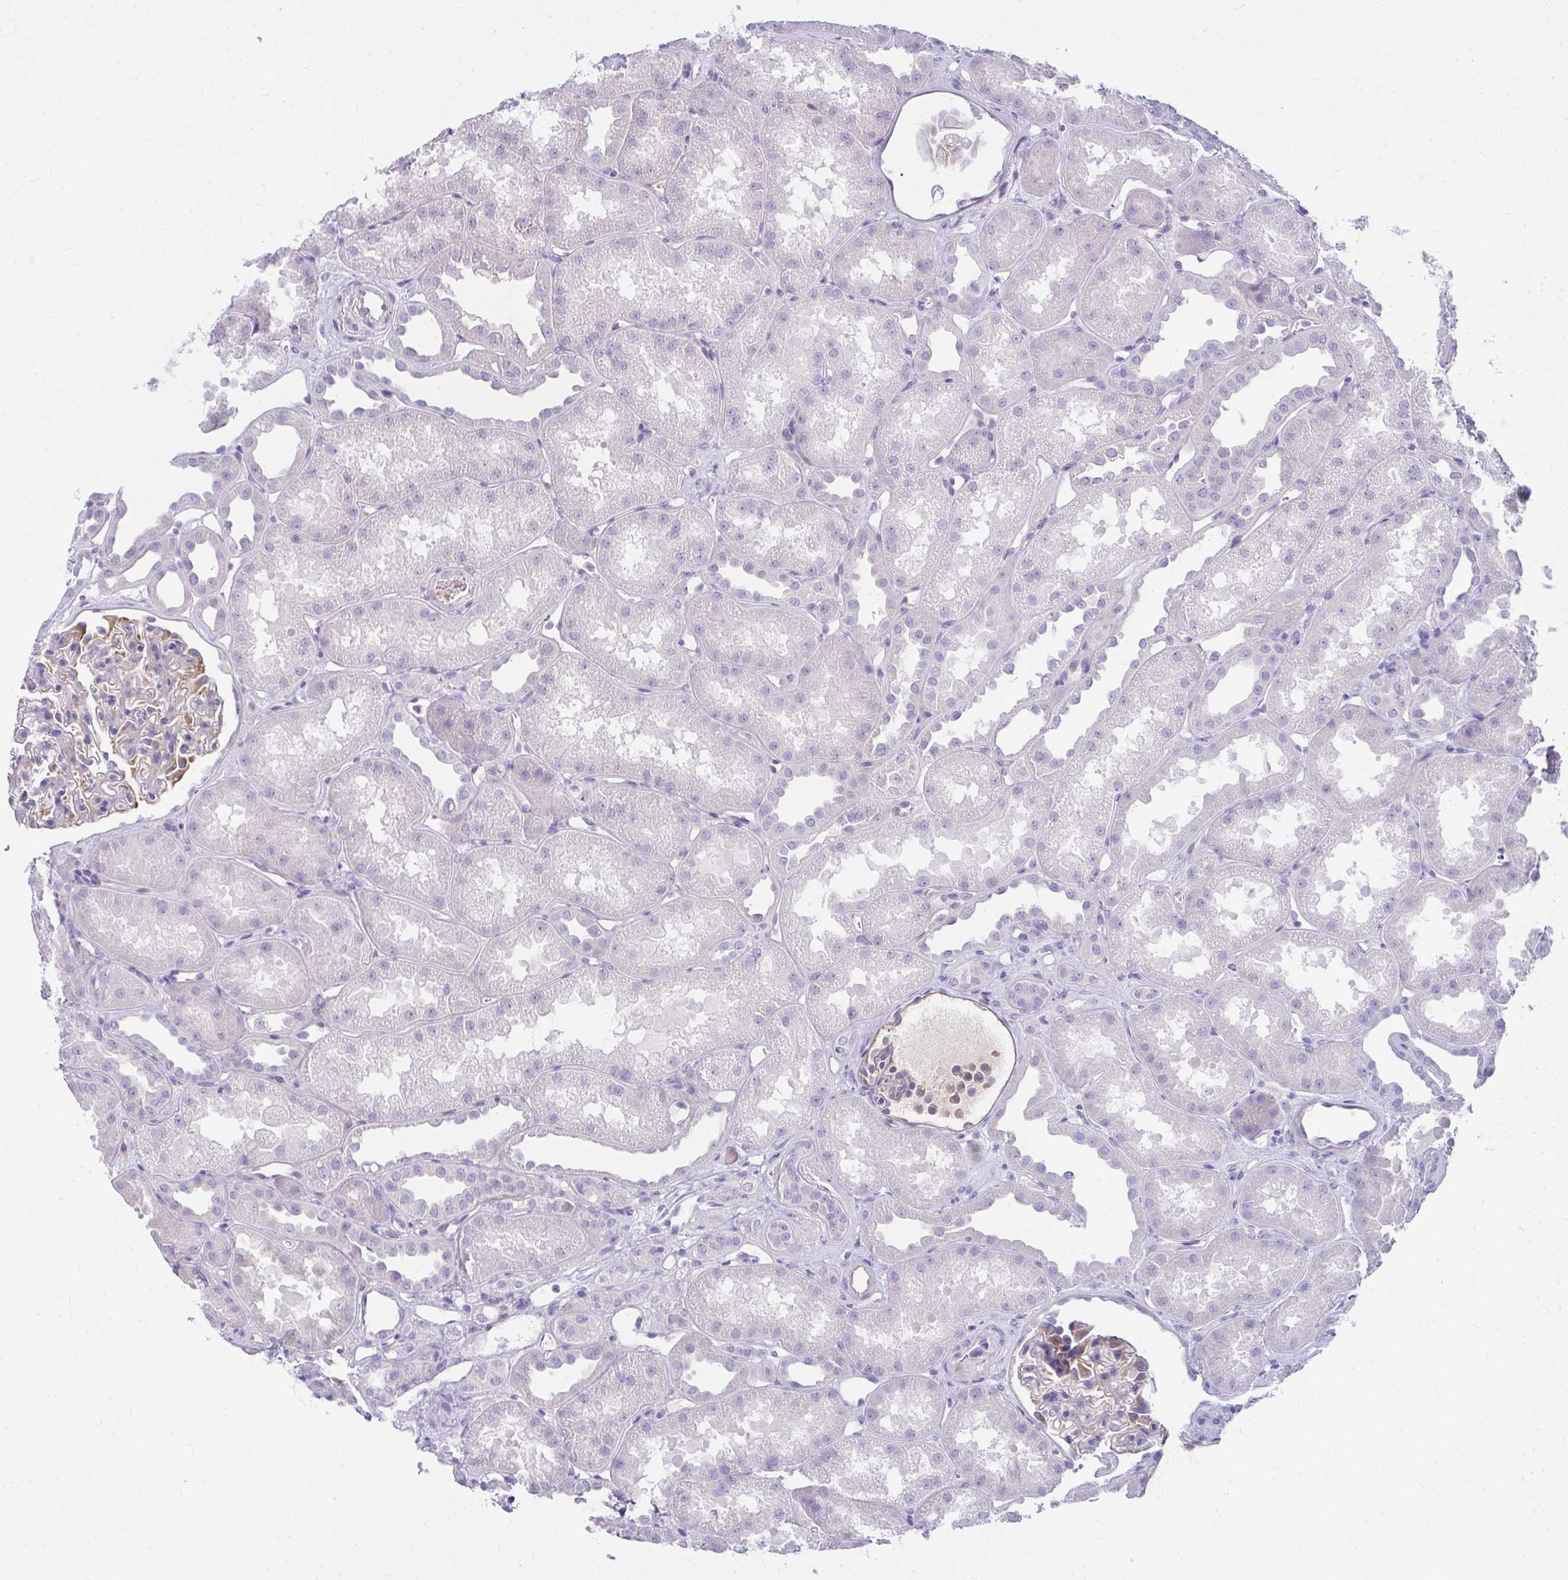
{"staining": {"intensity": "weak", "quantity": "<25%", "location": "cytoplasmic/membranous"}, "tissue": "kidney", "cell_type": "Cells in glomeruli", "image_type": "normal", "snomed": [{"axis": "morphology", "description": "Normal tissue, NOS"}, {"axis": "topography", "description": "Kidney"}], "caption": "An immunohistochemistry micrograph of normal kidney is shown. There is no staining in cells in glomeruli of kidney.", "gene": "LRRC36", "patient": {"sex": "male", "age": 61}}